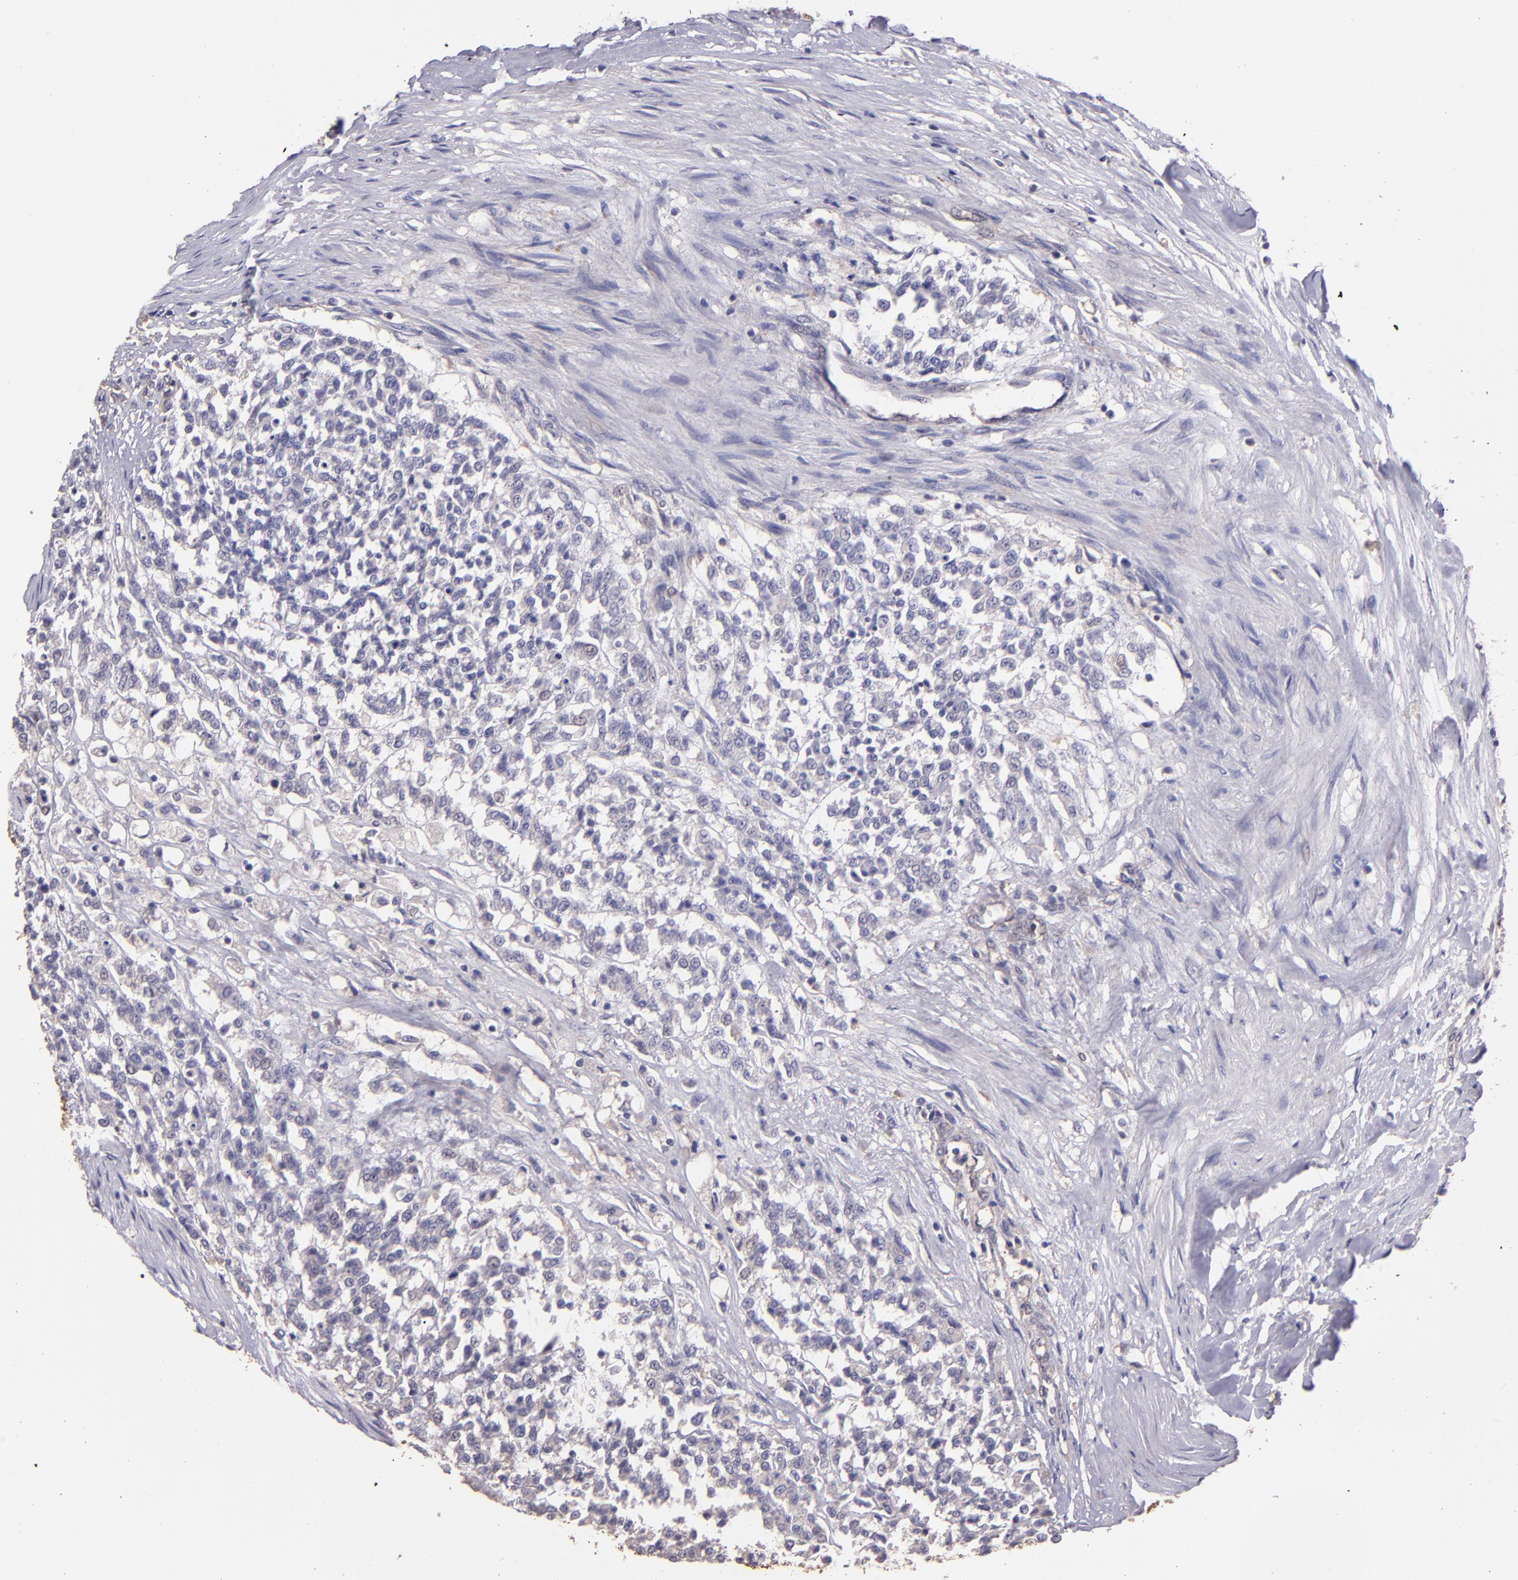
{"staining": {"intensity": "negative", "quantity": "none", "location": "none"}, "tissue": "testis cancer", "cell_type": "Tumor cells", "image_type": "cancer", "snomed": [{"axis": "morphology", "description": "Seminoma, NOS"}, {"axis": "topography", "description": "Testis"}], "caption": "Histopathology image shows no protein positivity in tumor cells of testis cancer tissue.", "gene": "PAPPA", "patient": {"sex": "male", "age": 59}}